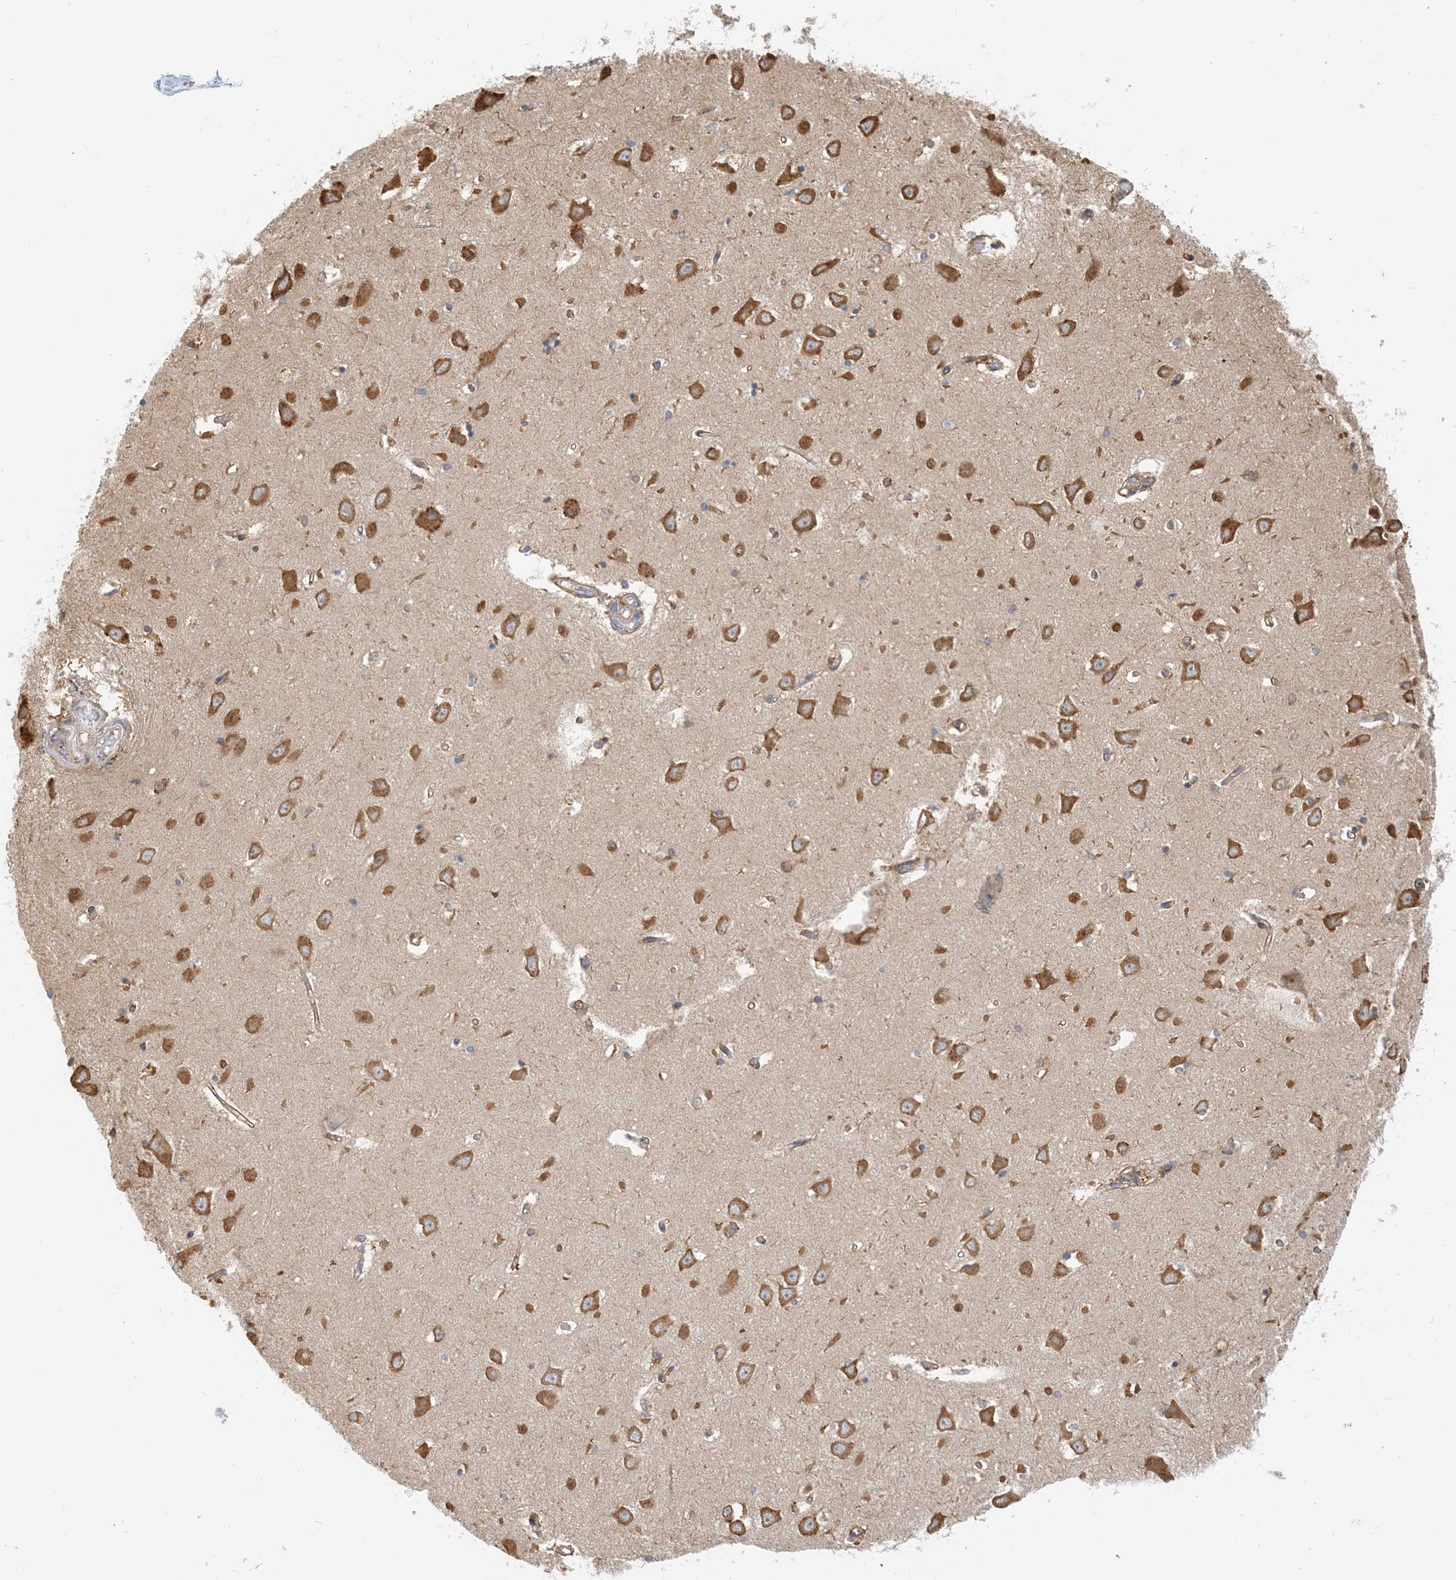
{"staining": {"intensity": "moderate", "quantity": "<25%", "location": "cytoplasmic/membranous"}, "tissue": "hippocampus", "cell_type": "Glial cells", "image_type": "normal", "snomed": [{"axis": "morphology", "description": "Normal tissue, NOS"}, {"axis": "topography", "description": "Hippocampus"}], "caption": "Moderate cytoplasmic/membranous positivity for a protein is seen in about <25% of glial cells of normal hippocampus using IHC.", "gene": "HNMT", "patient": {"sex": "male", "age": 70}}